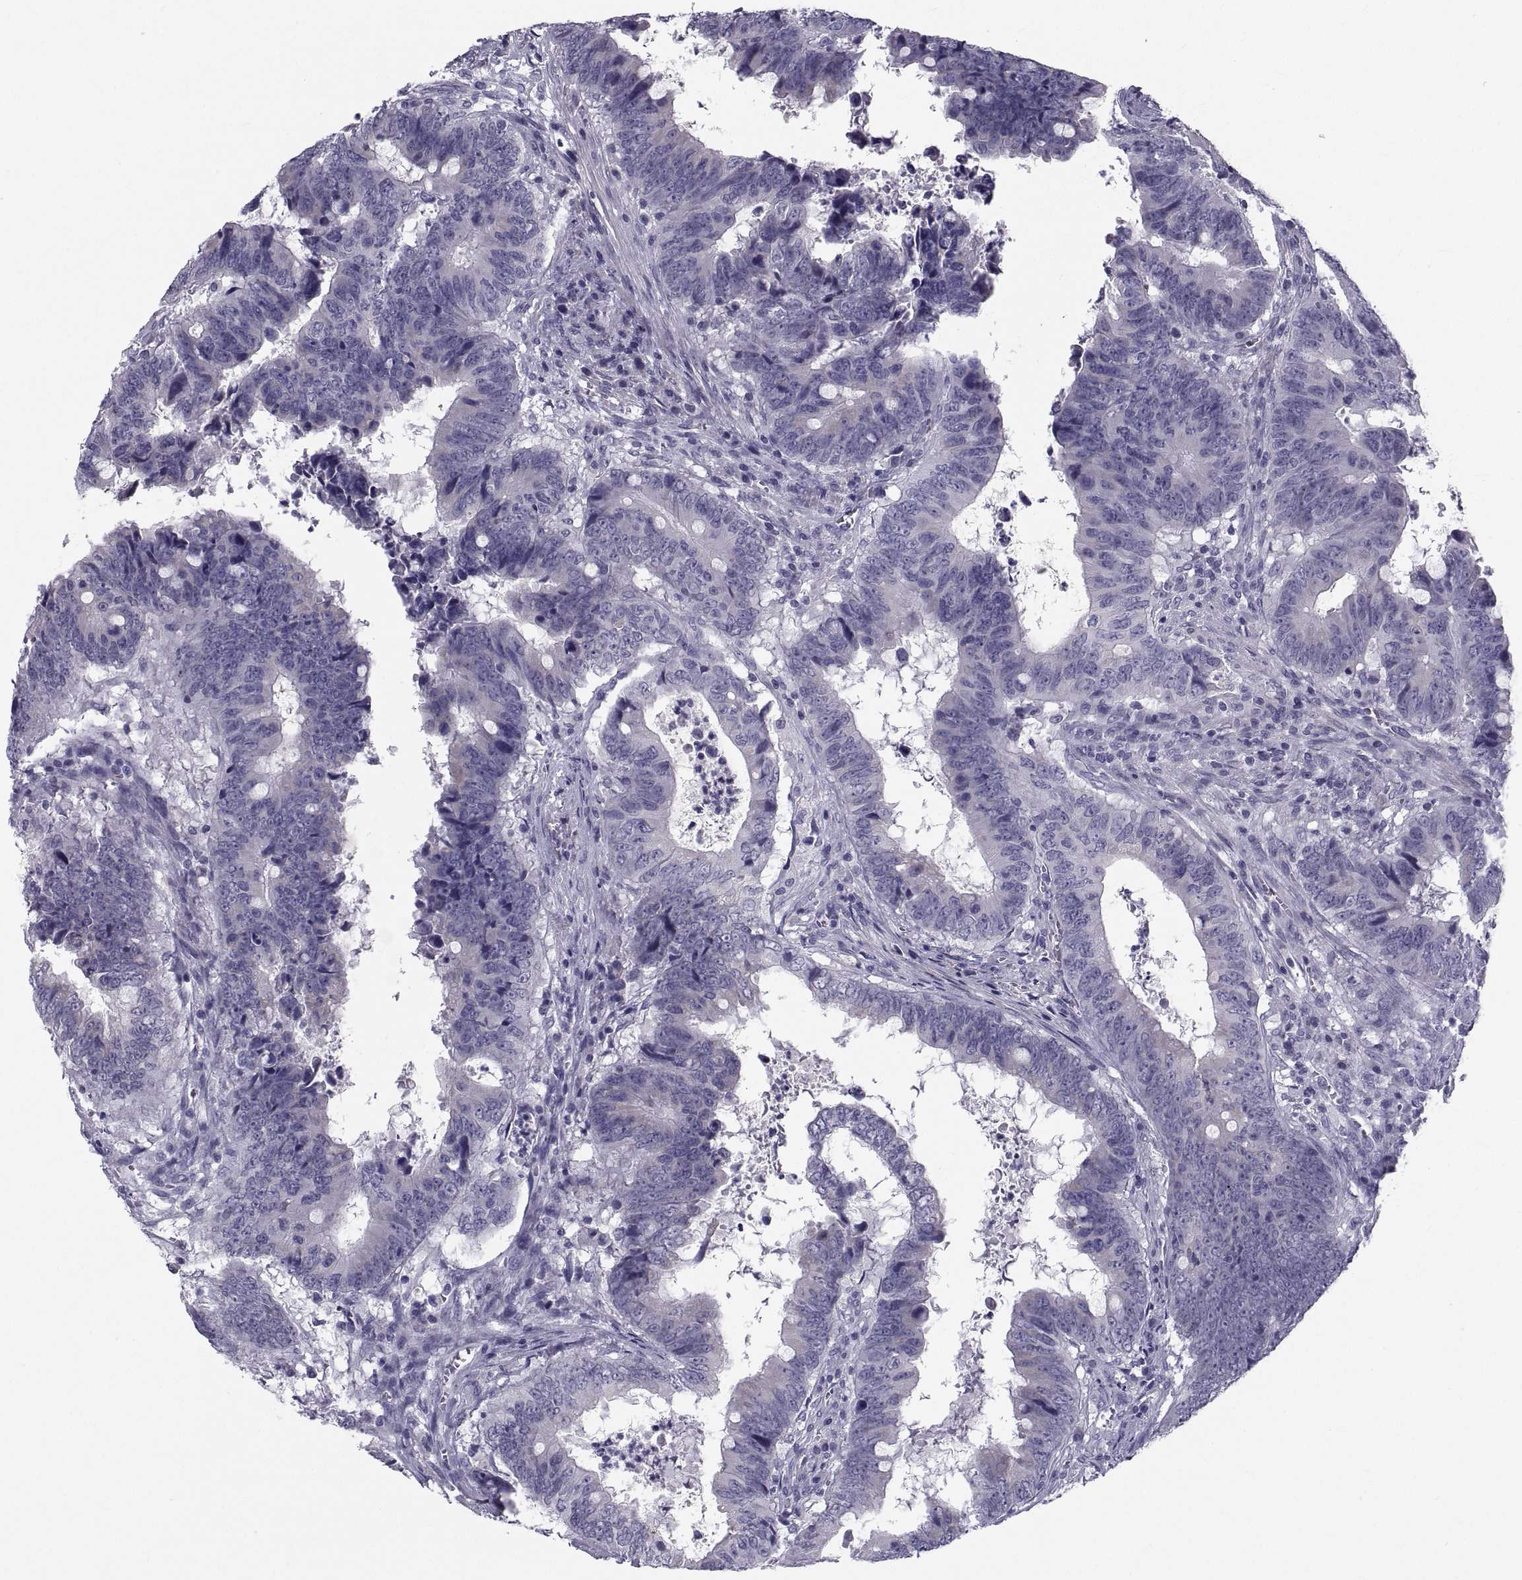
{"staining": {"intensity": "negative", "quantity": "none", "location": "none"}, "tissue": "colorectal cancer", "cell_type": "Tumor cells", "image_type": "cancer", "snomed": [{"axis": "morphology", "description": "Adenocarcinoma, NOS"}, {"axis": "topography", "description": "Colon"}], "caption": "Immunohistochemistry image of neoplastic tissue: colorectal adenocarcinoma stained with DAB reveals no significant protein staining in tumor cells. Nuclei are stained in blue.", "gene": "PDZRN4", "patient": {"sex": "female", "age": 82}}